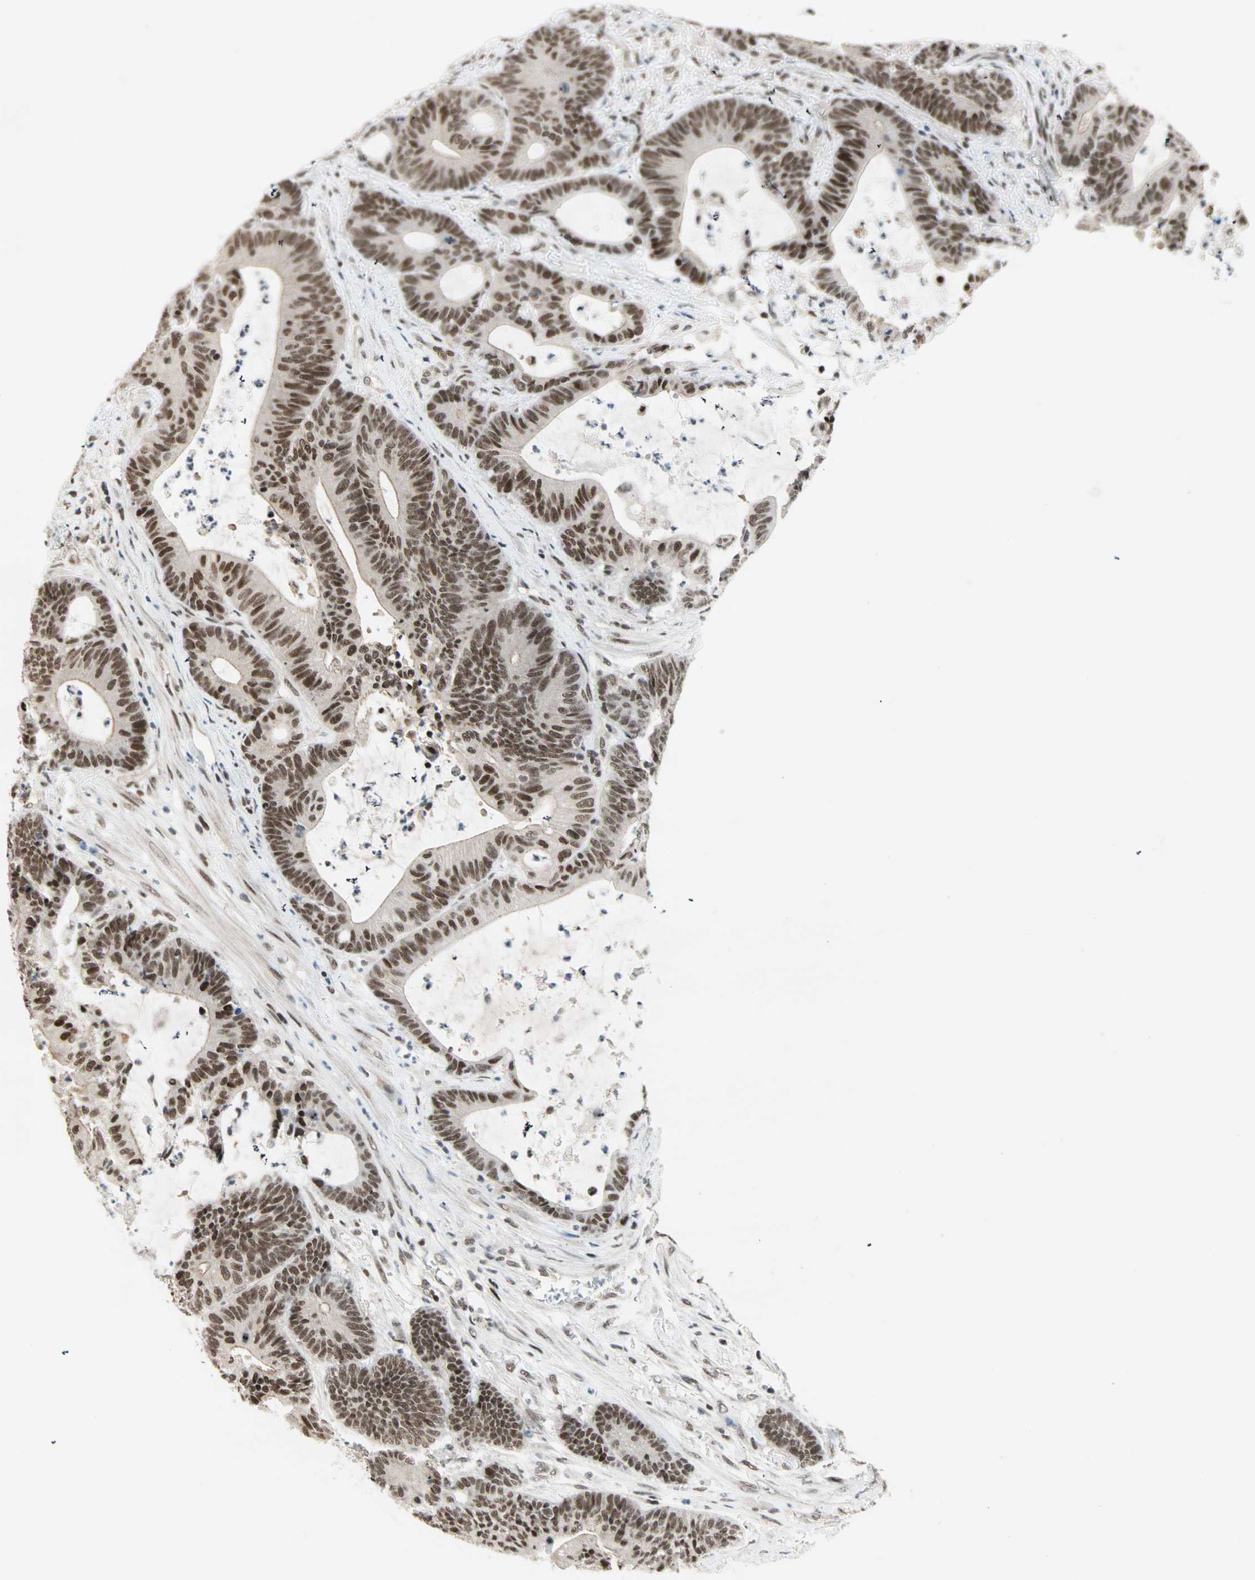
{"staining": {"intensity": "strong", "quantity": ">75%", "location": "nuclear"}, "tissue": "colorectal cancer", "cell_type": "Tumor cells", "image_type": "cancer", "snomed": [{"axis": "morphology", "description": "Adenocarcinoma, NOS"}, {"axis": "topography", "description": "Colon"}], "caption": "About >75% of tumor cells in colorectal cancer (adenocarcinoma) demonstrate strong nuclear protein positivity as visualized by brown immunohistochemical staining.", "gene": "BLM", "patient": {"sex": "female", "age": 84}}